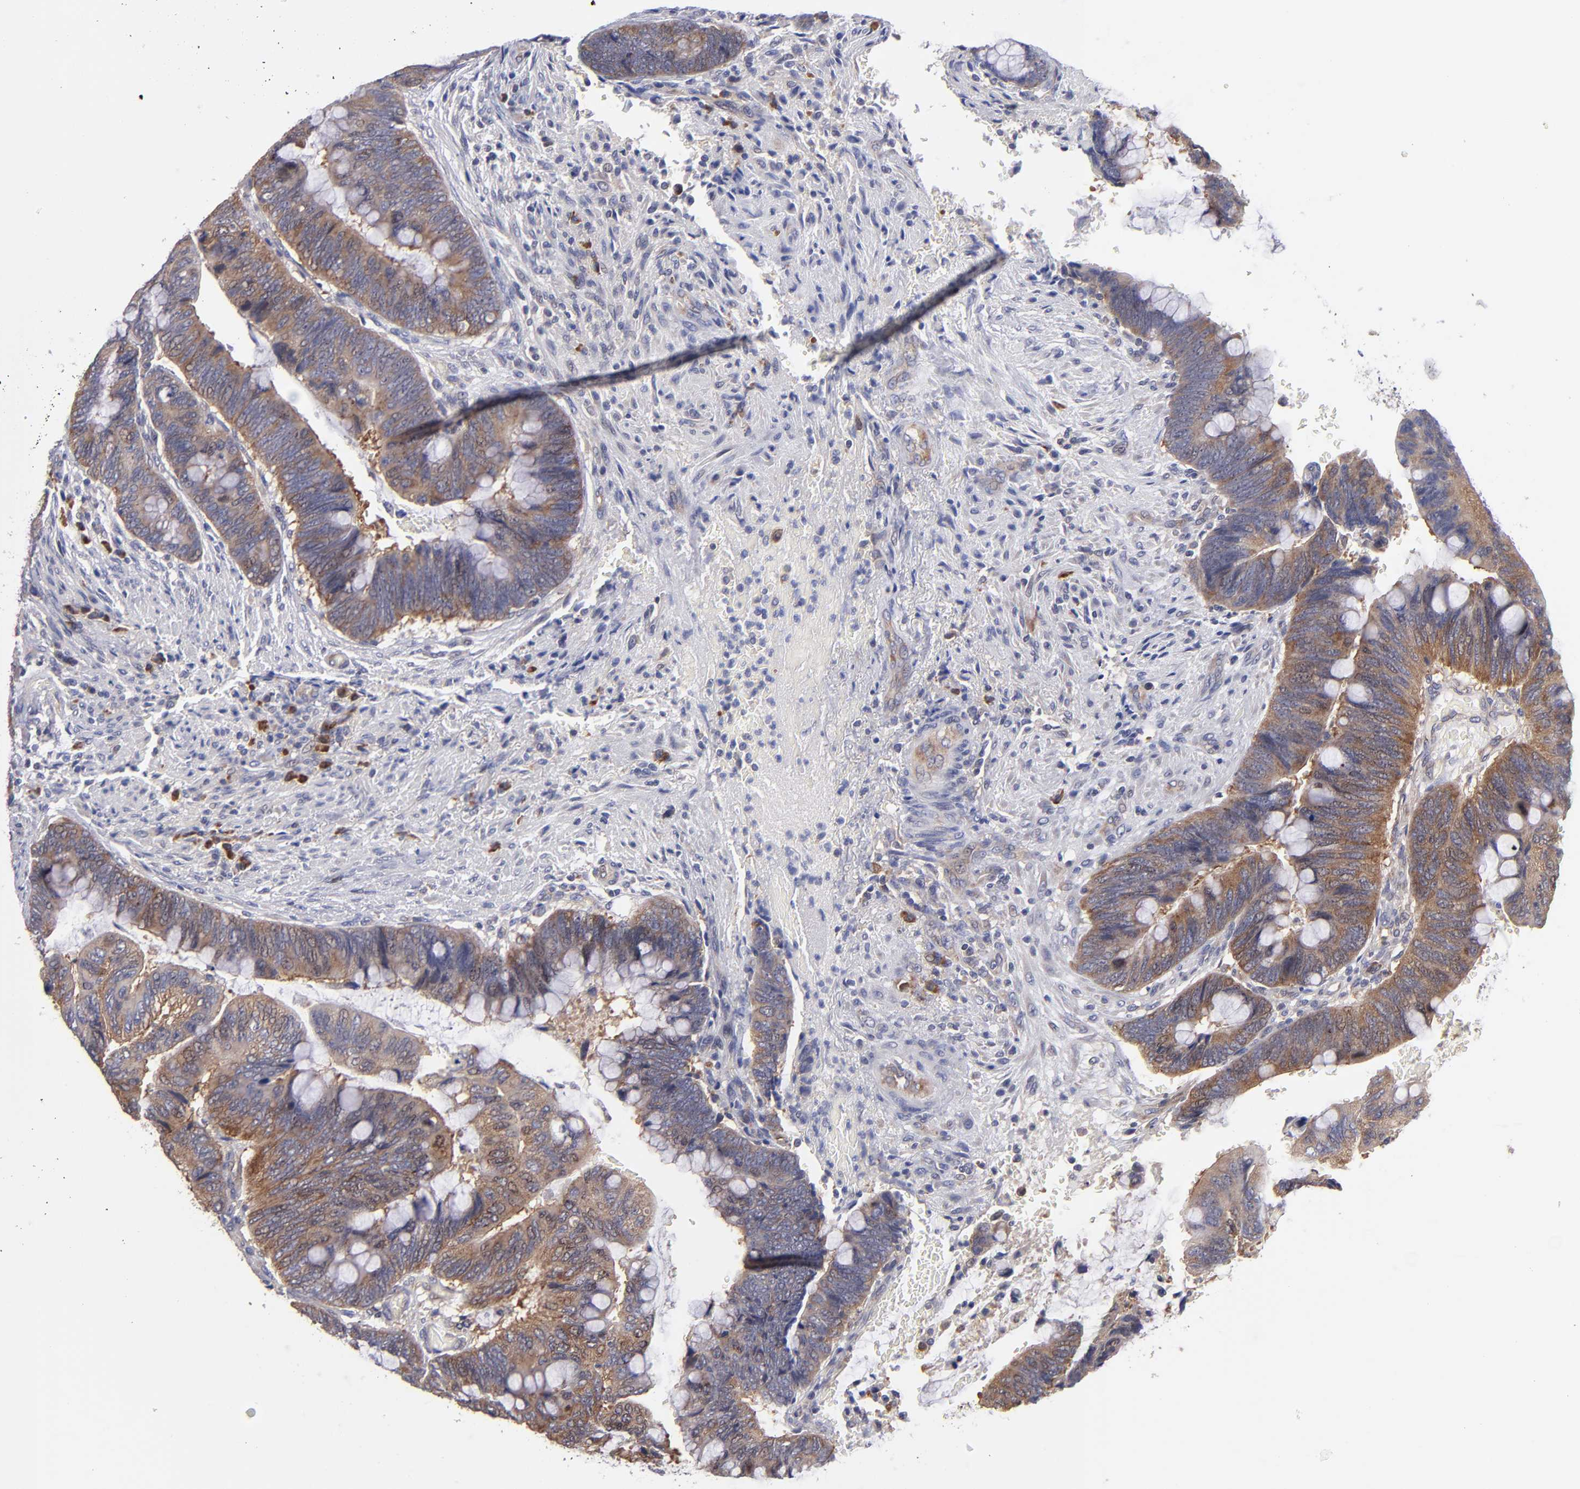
{"staining": {"intensity": "moderate", "quantity": ">75%", "location": "cytoplasmic/membranous"}, "tissue": "colorectal cancer", "cell_type": "Tumor cells", "image_type": "cancer", "snomed": [{"axis": "morphology", "description": "Normal tissue, NOS"}, {"axis": "morphology", "description": "Adenocarcinoma, NOS"}, {"axis": "topography", "description": "Rectum"}], "caption": "Protein staining by immunohistochemistry displays moderate cytoplasmic/membranous expression in approximately >75% of tumor cells in adenocarcinoma (colorectal).", "gene": "EIF3L", "patient": {"sex": "male", "age": 92}}